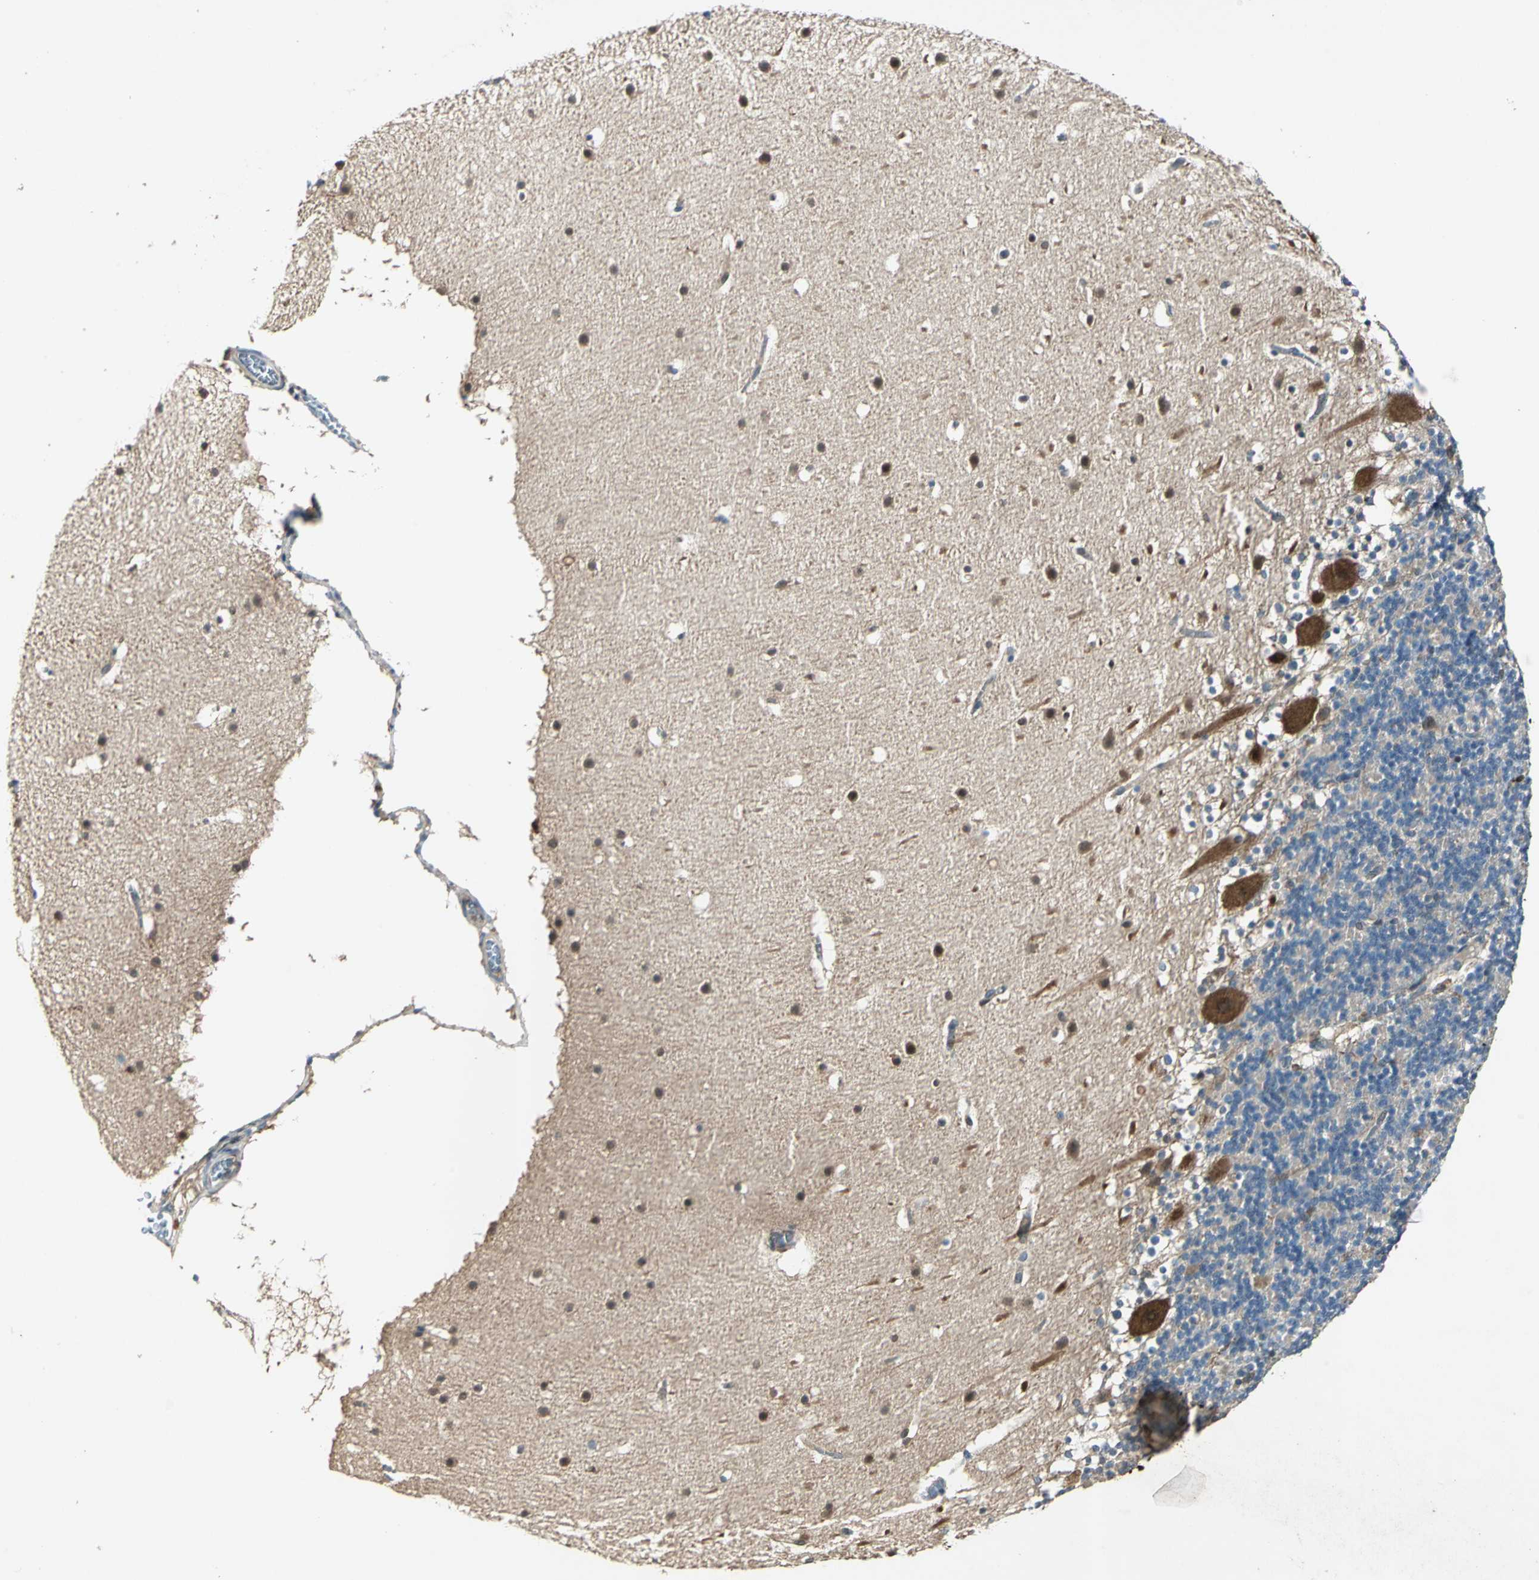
{"staining": {"intensity": "negative", "quantity": "none", "location": "none"}, "tissue": "cerebellum", "cell_type": "Cells in granular layer", "image_type": "normal", "snomed": [{"axis": "morphology", "description": "Normal tissue, NOS"}, {"axis": "topography", "description": "Cerebellum"}], "caption": "Unremarkable cerebellum was stained to show a protein in brown. There is no significant staining in cells in granular layer.", "gene": "RRM2B", "patient": {"sex": "male", "age": 45}}